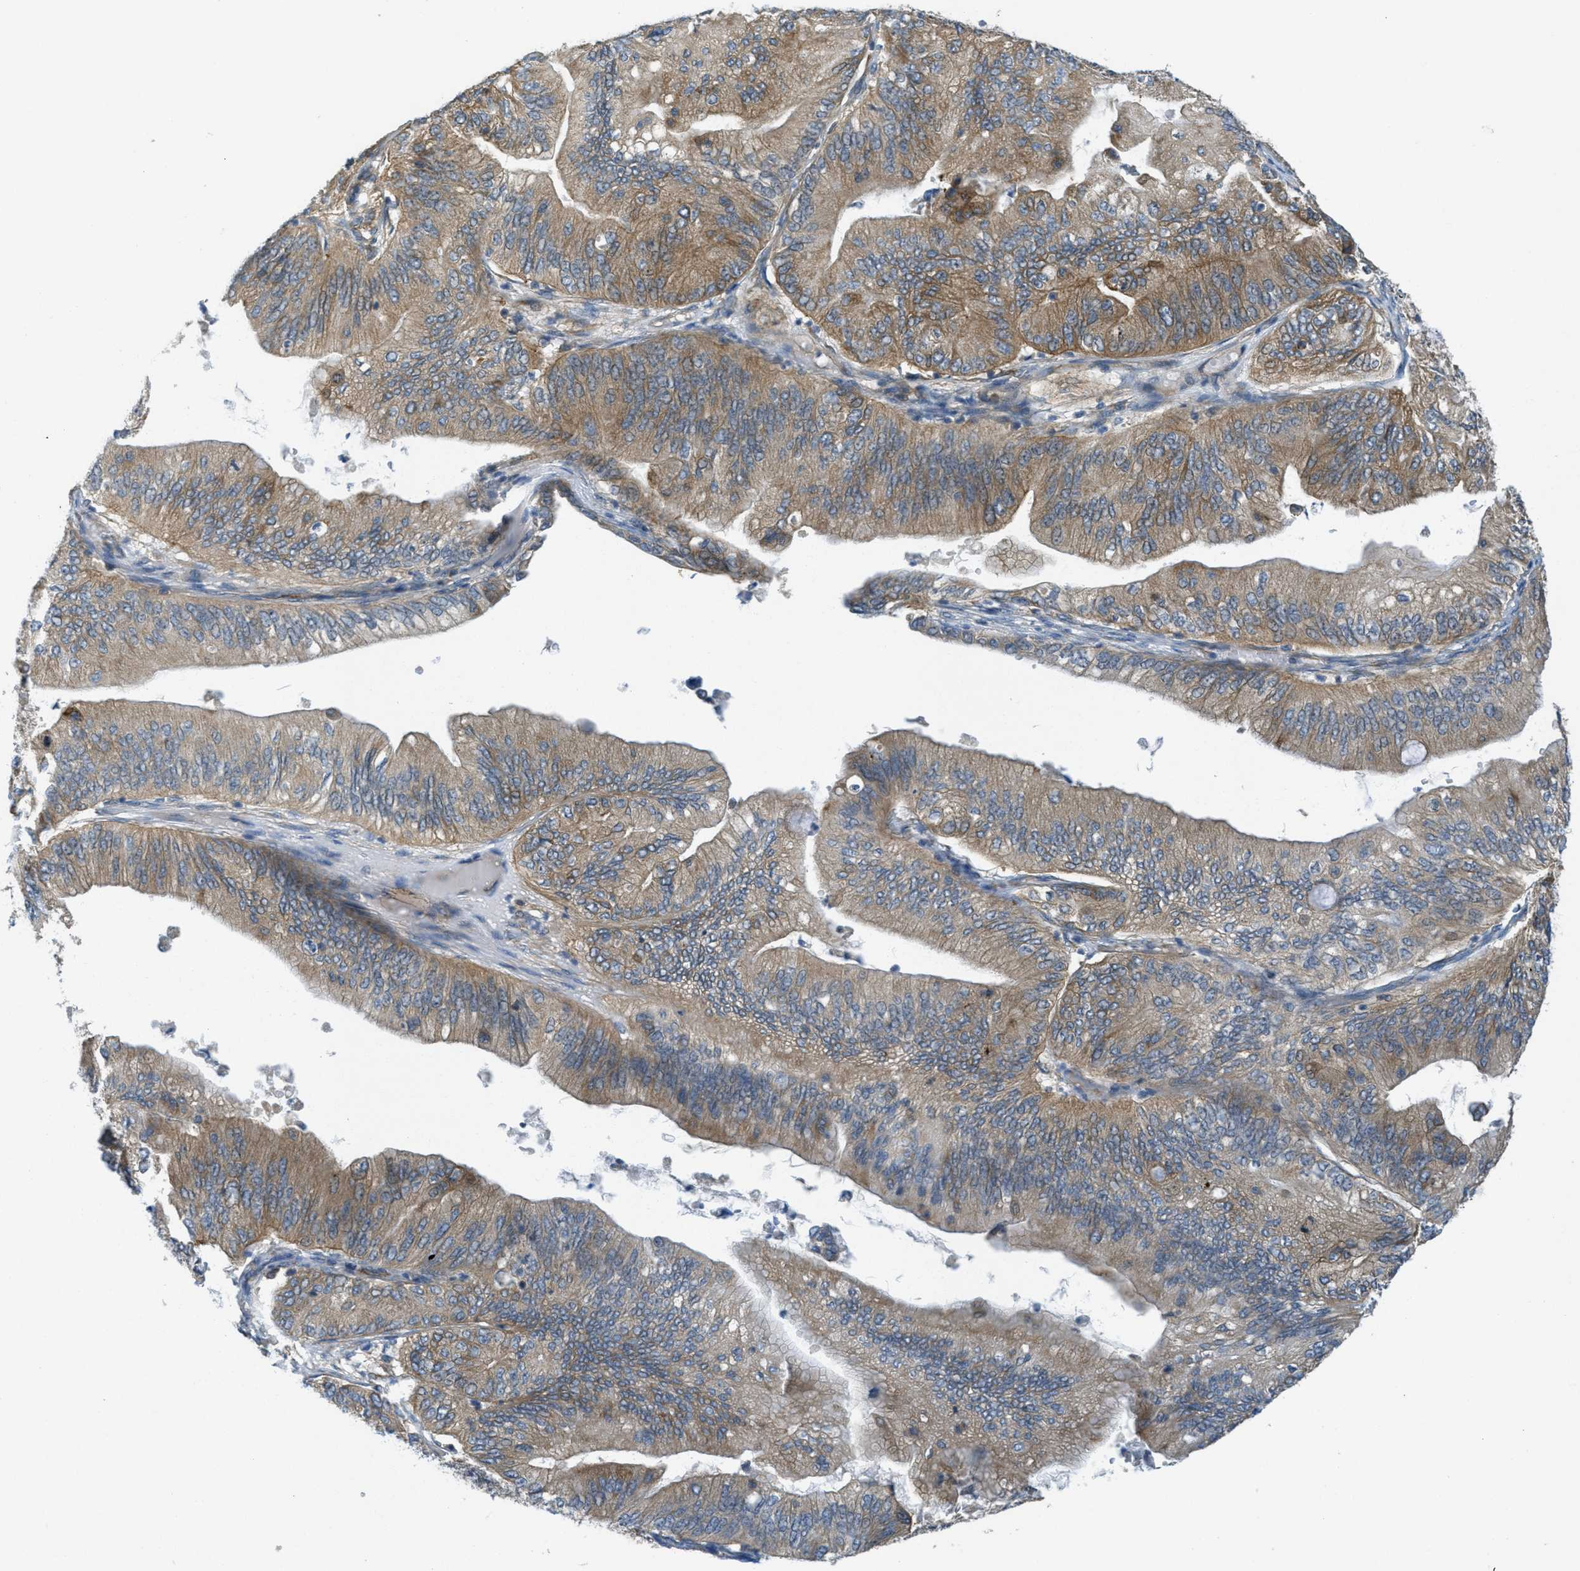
{"staining": {"intensity": "moderate", "quantity": ">75%", "location": "cytoplasmic/membranous"}, "tissue": "ovarian cancer", "cell_type": "Tumor cells", "image_type": "cancer", "snomed": [{"axis": "morphology", "description": "Cystadenocarcinoma, mucinous, NOS"}, {"axis": "topography", "description": "Ovary"}], "caption": "There is medium levels of moderate cytoplasmic/membranous staining in tumor cells of mucinous cystadenocarcinoma (ovarian), as demonstrated by immunohistochemical staining (brown color).", "gene": "JCAD", "patient": {"sex": "female", "age": 61}}